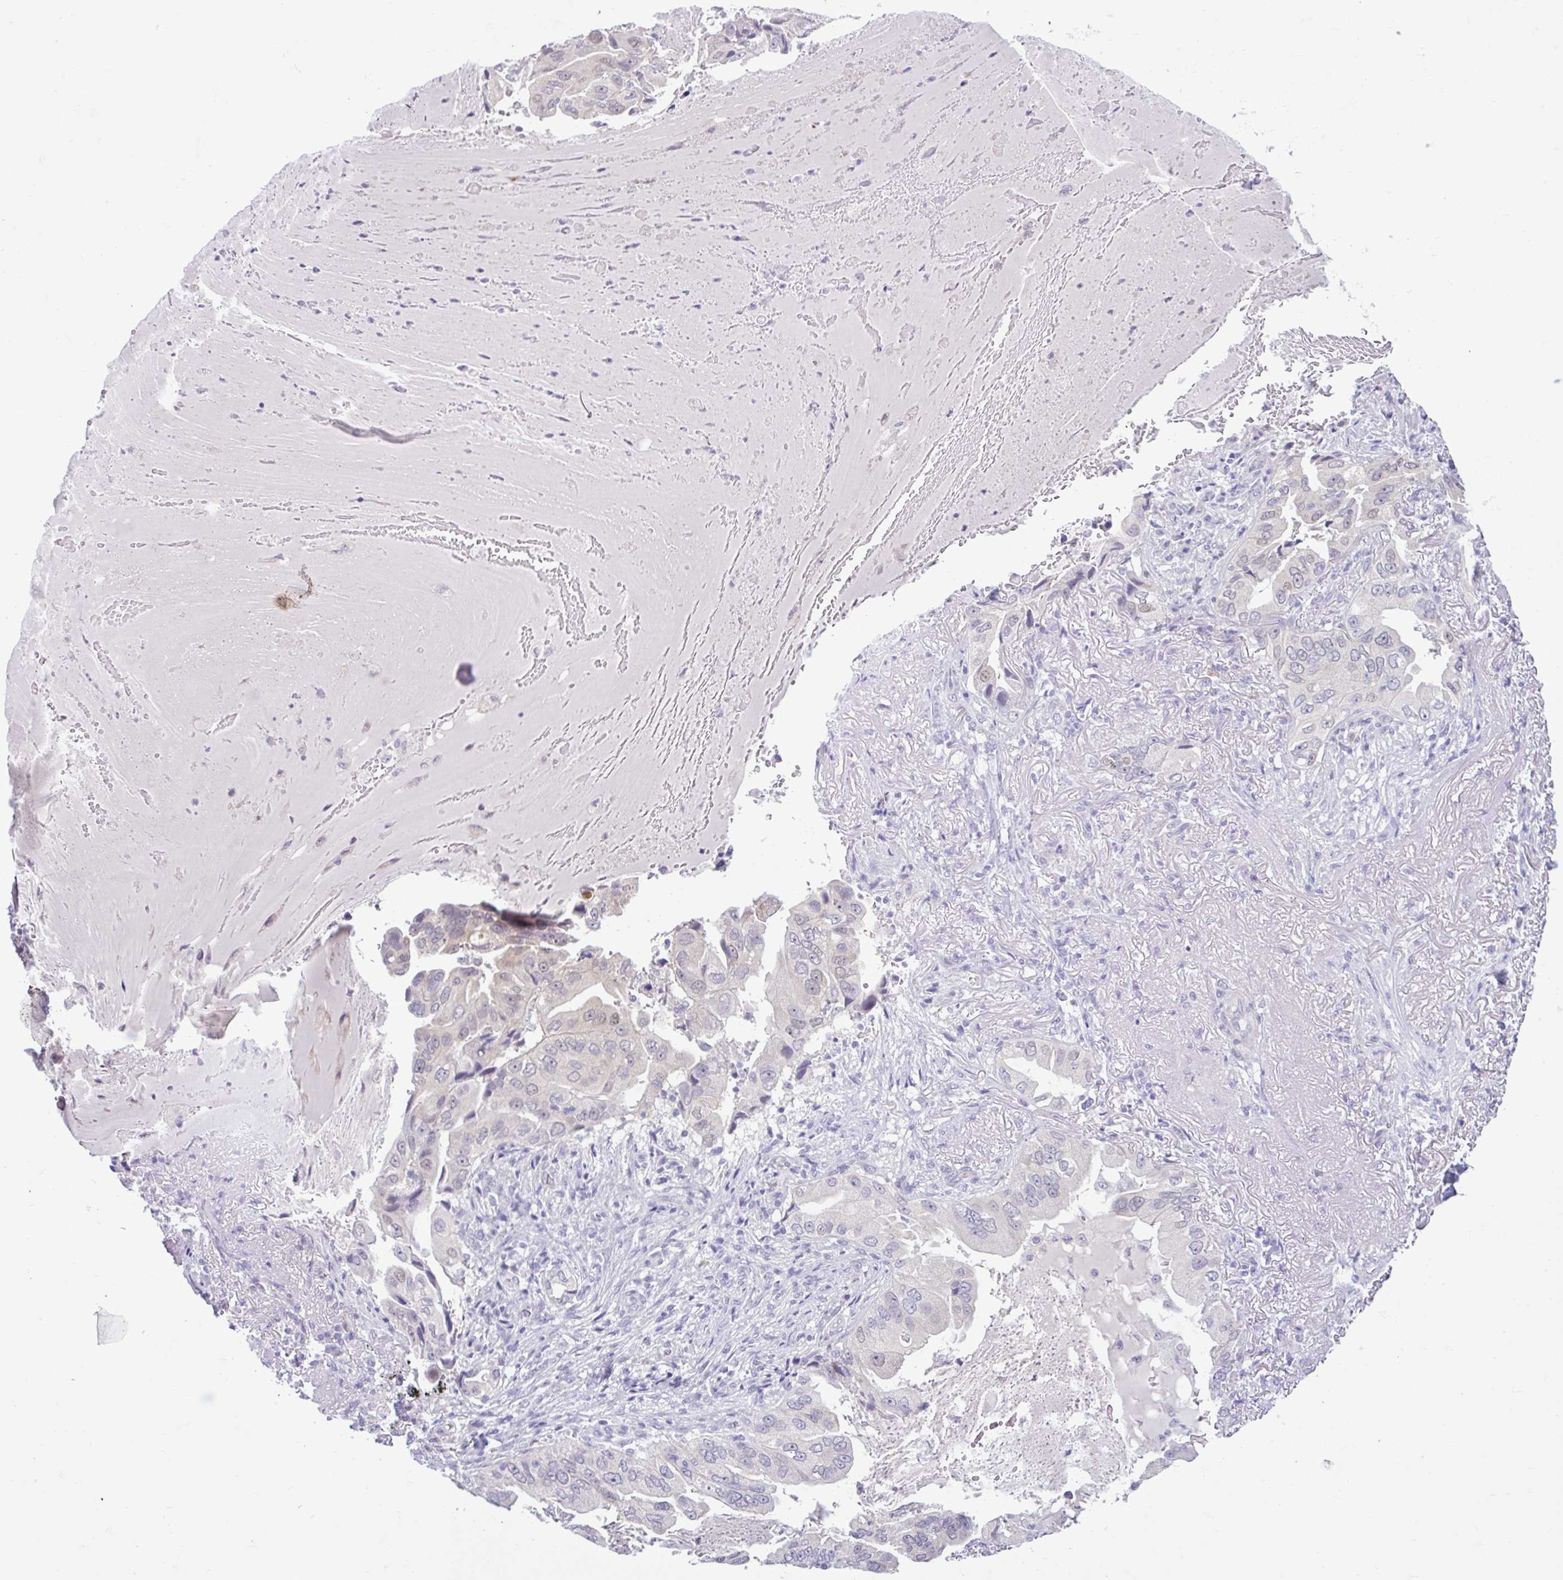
{"staining": {"intensity": "negative", "quantity": "none", "location": "none"}, "tissue": "lung cancer", "cell_type": "Tumor cells", "image_type": "cancer", "snomed": [{"axis": "morphology", "description": "Adenocarcinoma, NOS"}, {"axis": "topography", "description": "Lung"}], "caption": "Lung cancer (adenocarcinoma) was stained to show a protein in brown. There is no significant staining in tumor cells. The staining was performed using DAB (3,3'-diaminobenzidine) to visualize the protein expression in brown, while the nuclei were stained in blue with hematoxylin (Magnification: 20x).", "gene": "FAM153A", "patient": {"sex": "female", "age": 69}}